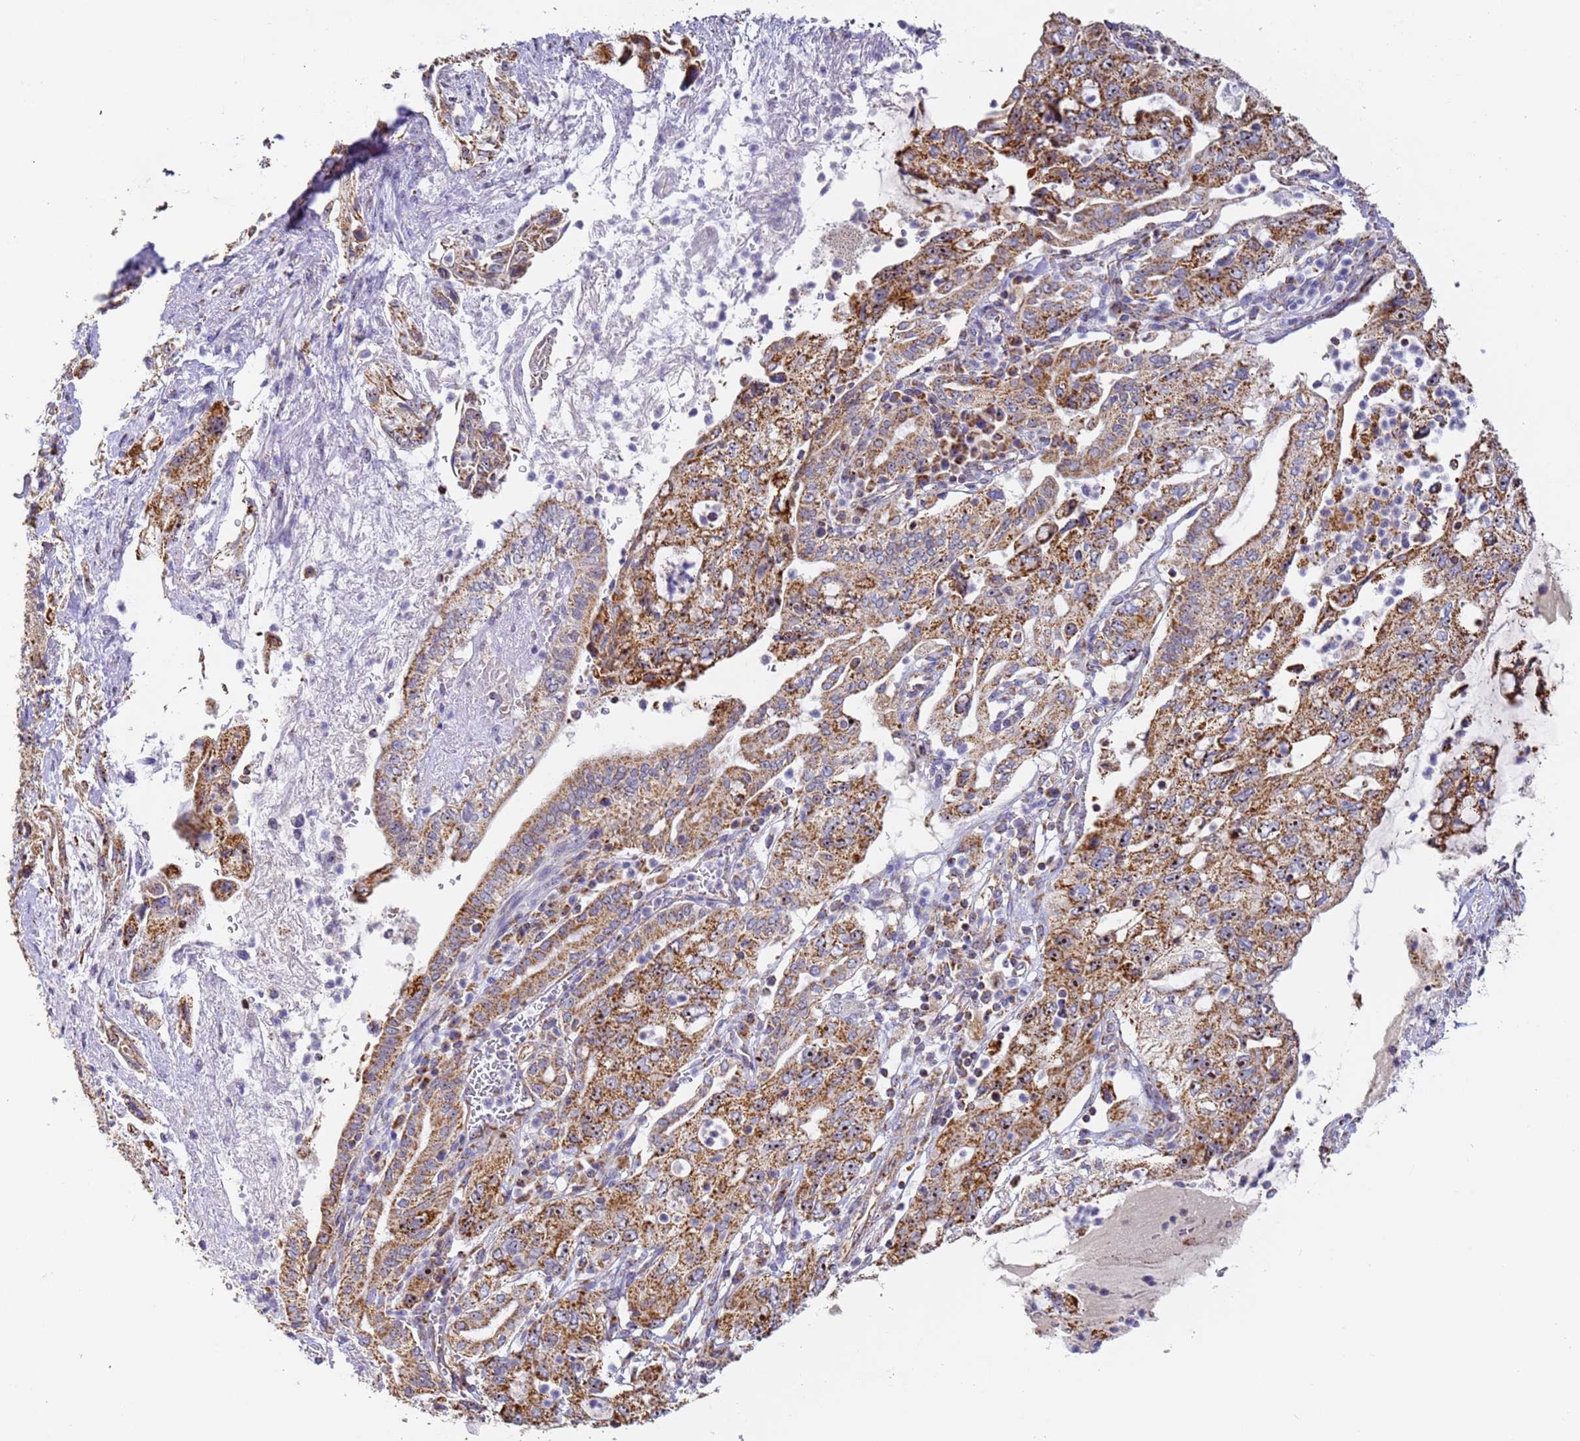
{"staining": {"intensity": "strong", "quantity": ">75%", "location": "cytoplasmic/membranous"}, "tissue": "pancreatic cancer", "cell_type": "Tumor cells", "image_type": "cancer", "snomed": [{"axis": "morphology", "description": "Adenocarcinoma, NOS"}, {"axis": "topography", "description": "Pancreas"}], "caption": "The image demonstrates staining of adenocarcinoma (pancreatic), revealing strong cytoplasmic/membranous protein expression (brown color) within tumor cells.", "gene": "FRG2C", "patient": {"sex": "female", "age": 73}}